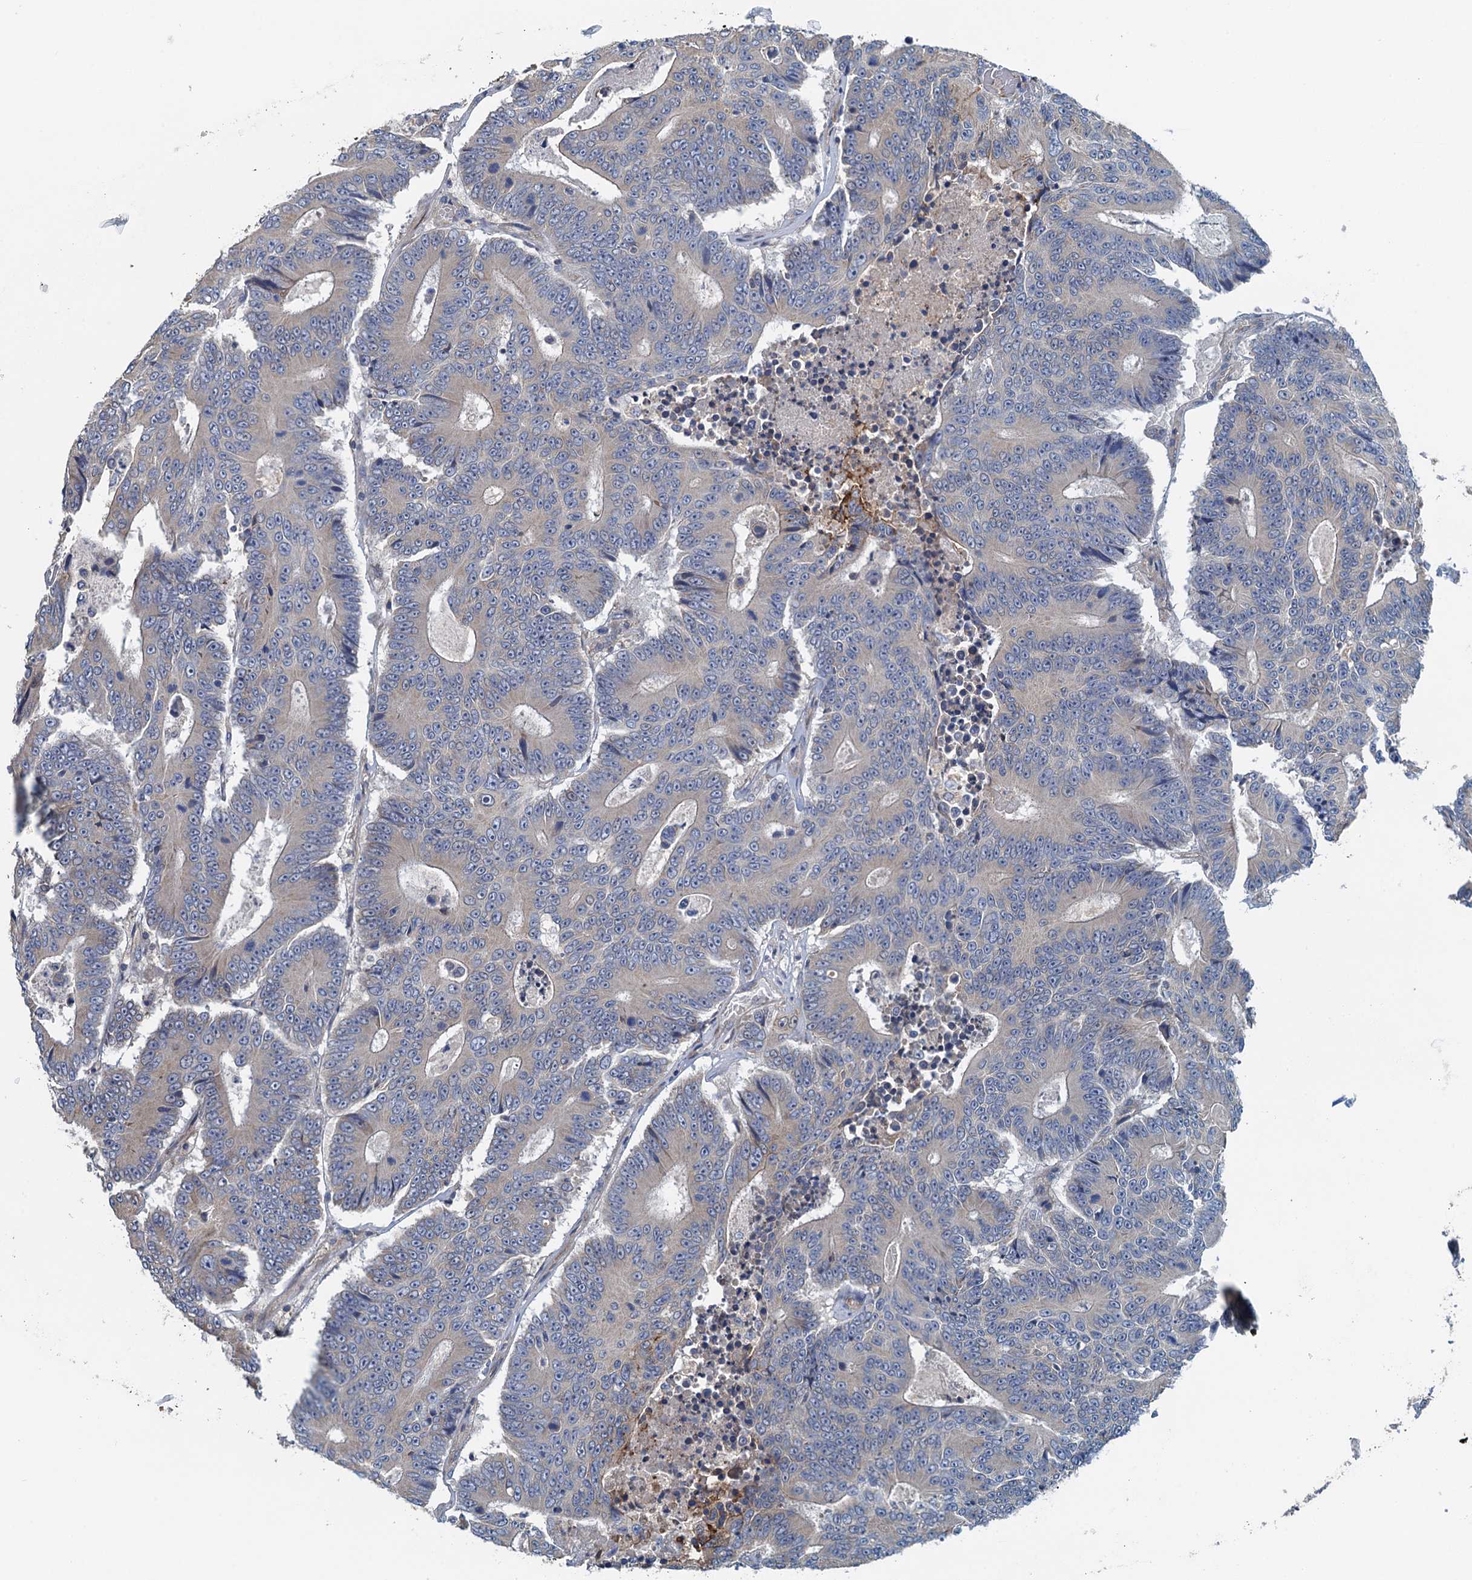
{"staining": {"intensity": "negative", "quantity": "none", "location": "none"}, "tissue": "colorectal cancer", "cell_type": "Tumor cells", "image_type": "cancer", "snomed": [{"axis": "morphology", "description": "Adenocarcinoma, NOS"}, {"axis": "topography", "description": "Colon"}], "caption": "IHC photomicrograph of colorectal adenocarcinoma stained for a protein (brown), which exhibits no staining in tumor cells.", "gene": "PPP1R14D", "patient": {"sex": "male", "age": 83}}